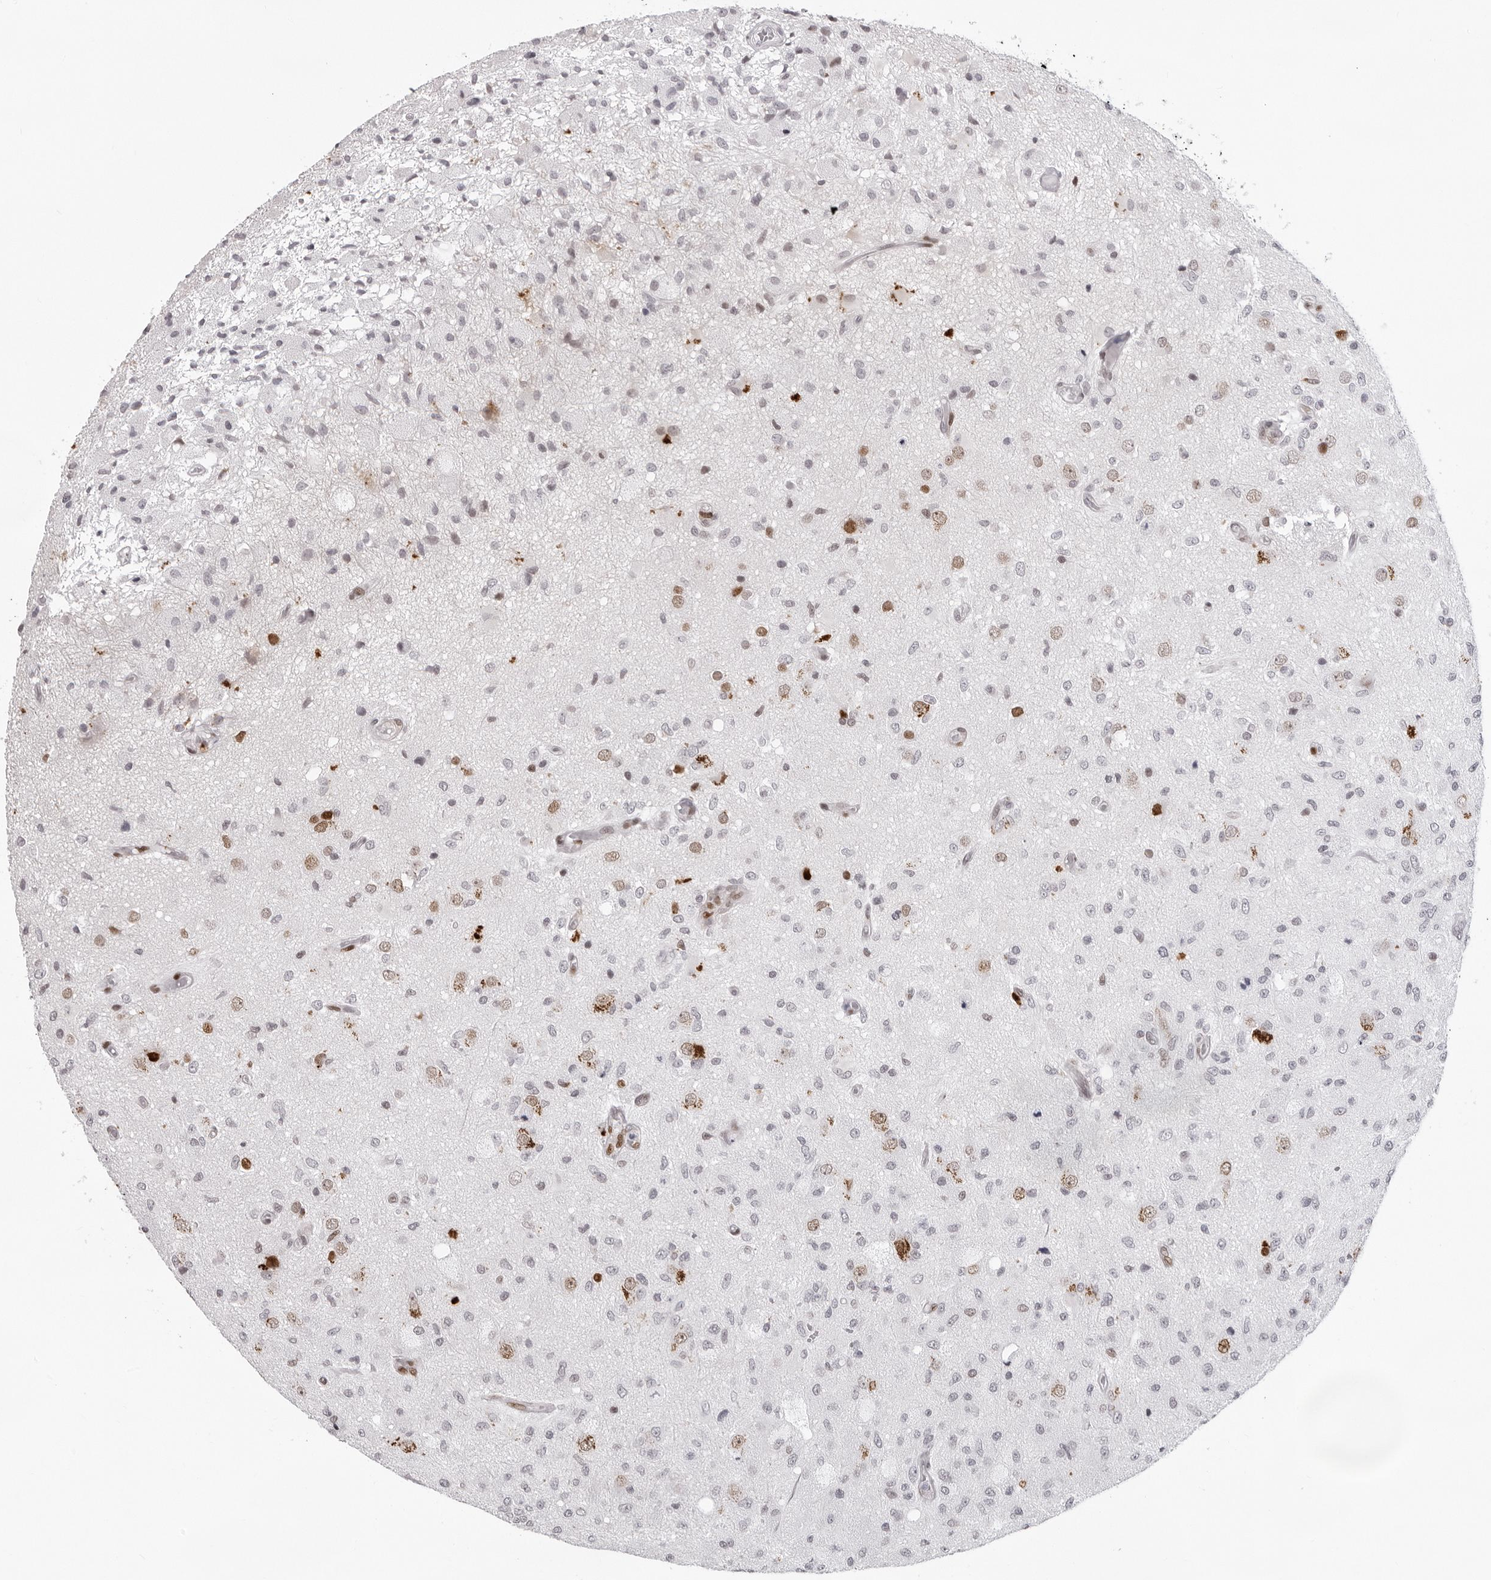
{"staining": {"intensity": "negative", "quantity": "none", "location": "none"}, "tissue": "glioma", "cell_type": "Tumor cells", "image_type": "cancer", "snomed": [{"axis": "morphology", "description": "Normal tissue, NOS"}, {"axis": "morphology", "description": "Glioma, malignant, High grade"}, {"axis": "topography", "description": "Cerebral cortex"}], "caption": "This is a histopathology image of IHC staining of glioma, which shows no staining in tumor cells.", "gene": "NTPCR", "patient": {"sex": "male", "age": 77}}